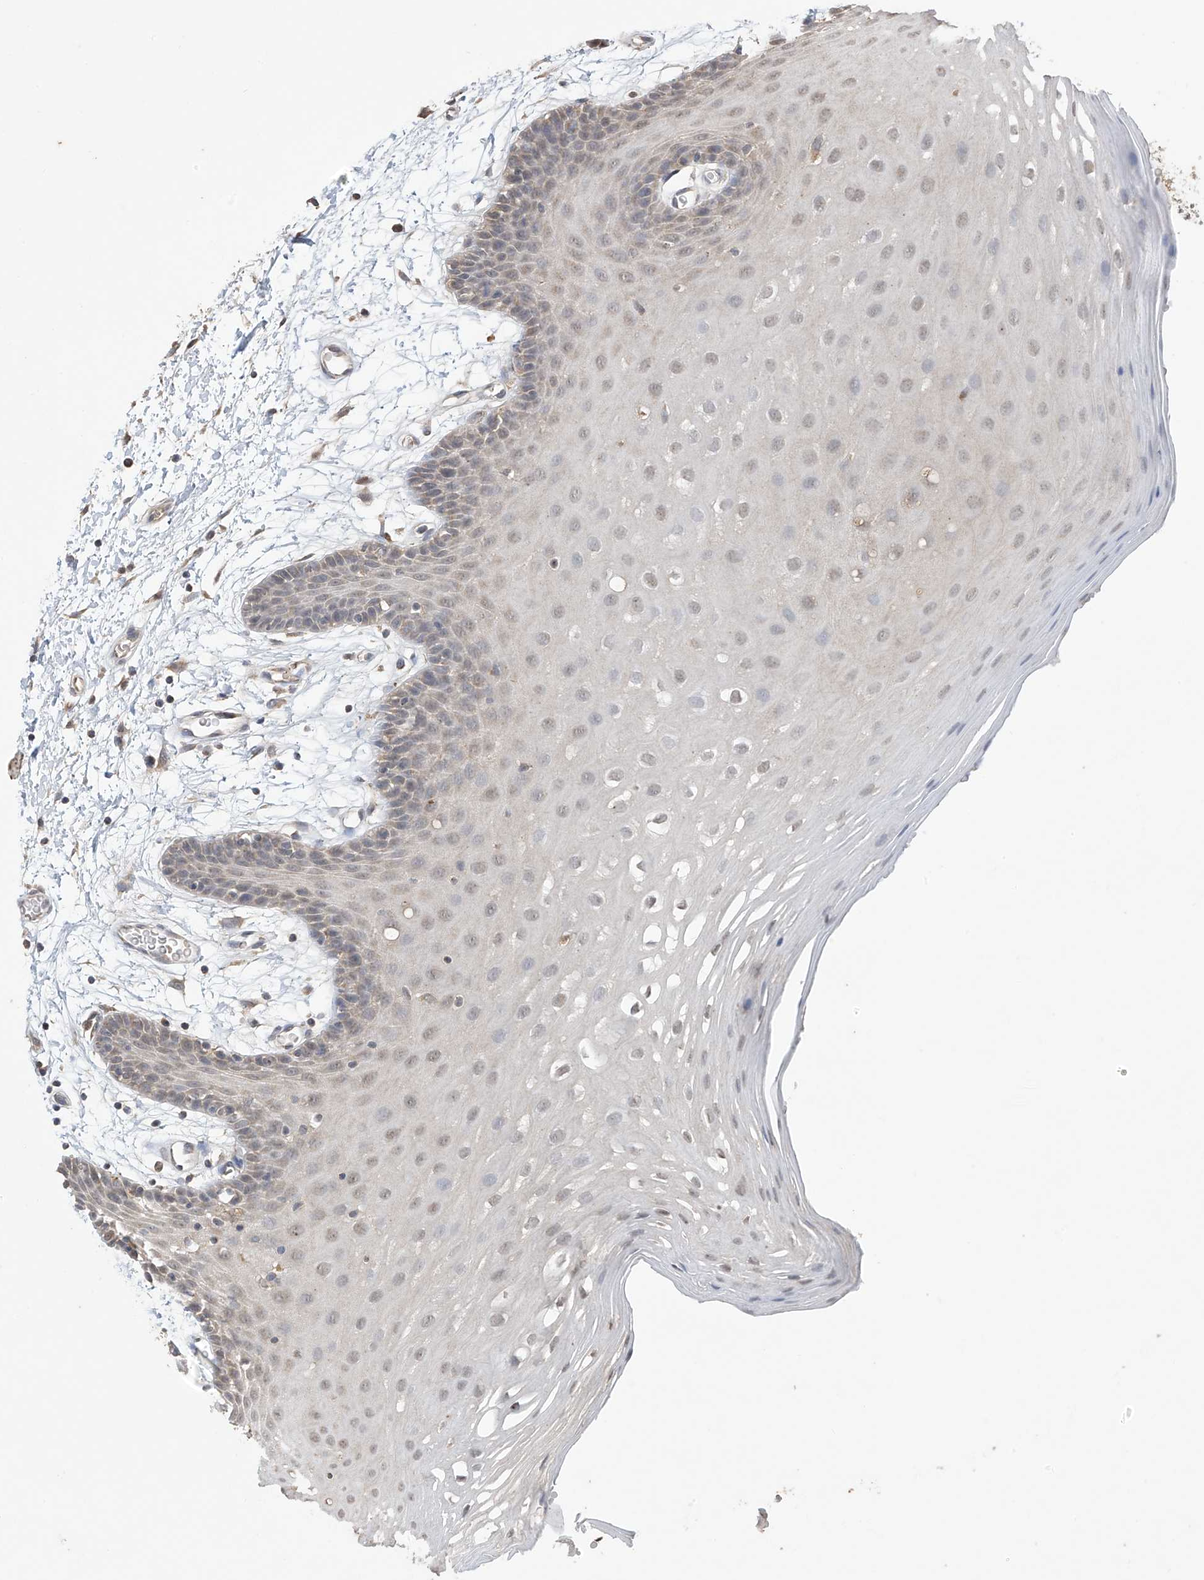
{"staining": {"intensity": "weak", "quantity": "25%-75%", "location": "cytoplasmic/membranous"}, "tissue": "oral mucosa", "cell_type": "Squamous epithelial cells", "image_type": "normal", "snomed": [{"axis": "morphology", "description": "Normal tissue, NOS"}, {"axis": "topography", "description": "Skeletal muscle"}, {"axis": "topography", "description": "Oral tissue"}, {"axis": "topography", "description": "Salivary gland"}, {"axis": "topography", "description": "Peripheral nerve tissue"}], "caption": "Squamous epithelial cells display low levels of weak cytoplasmic/membranous expression in about 25%-75% of cells in unremarkable oral mucosa. (IHC, brightfield microscopy, high magnification).", "gene": "PNPT1", "patient": {"sex": "male", "age": 54}}